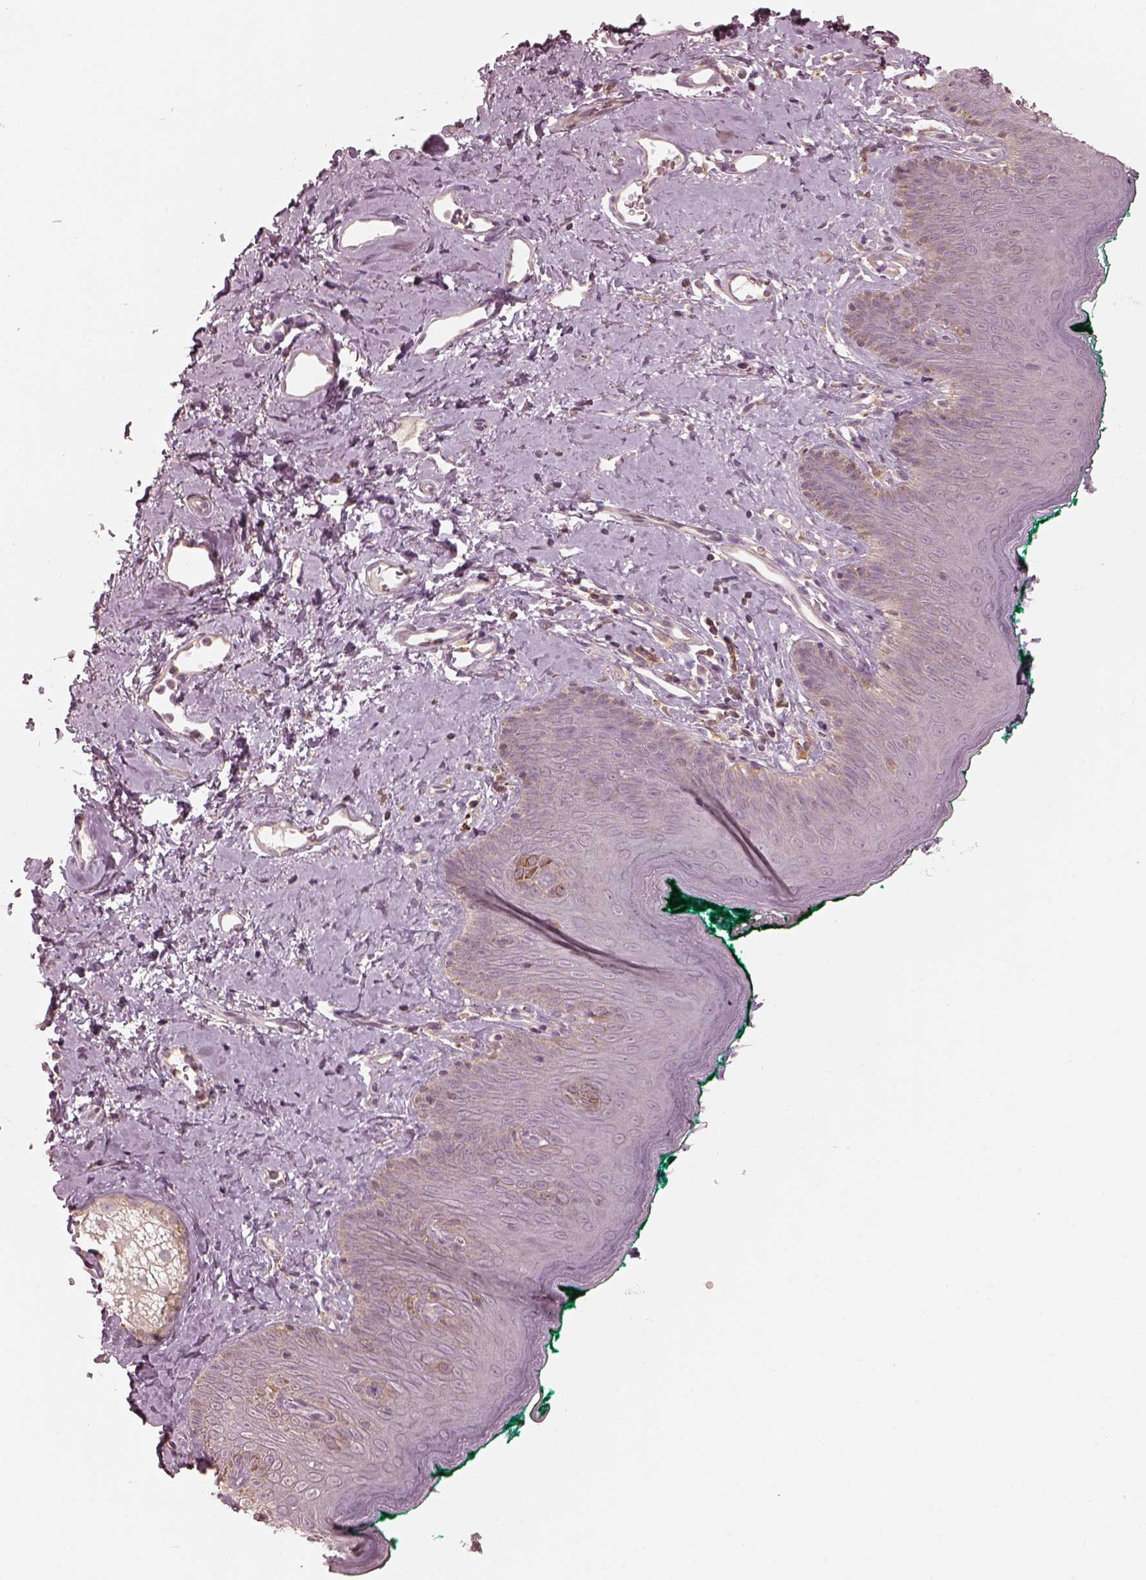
{"staining": {"intensity": "negative", "quantity": "none", "location": "none"}, "tissue": "skin", "cell_type": "Epidermal cells", "image_type": "normal", "snomed": [{"axis": "morphology", "description": "Normal tissue, NOS"}, {"axis": "topography", "description": "Vulva"}], "caption": "The micrograph exhibits no significant staining in epidermal cells of skin. (Brightfield microscopy of DAB (3,3'-diaminobenzidine) immunohistochemistry (IHC) at high magnification).", "gene": "PRKACG", "patient": {"sex": "female", "age": 66}}